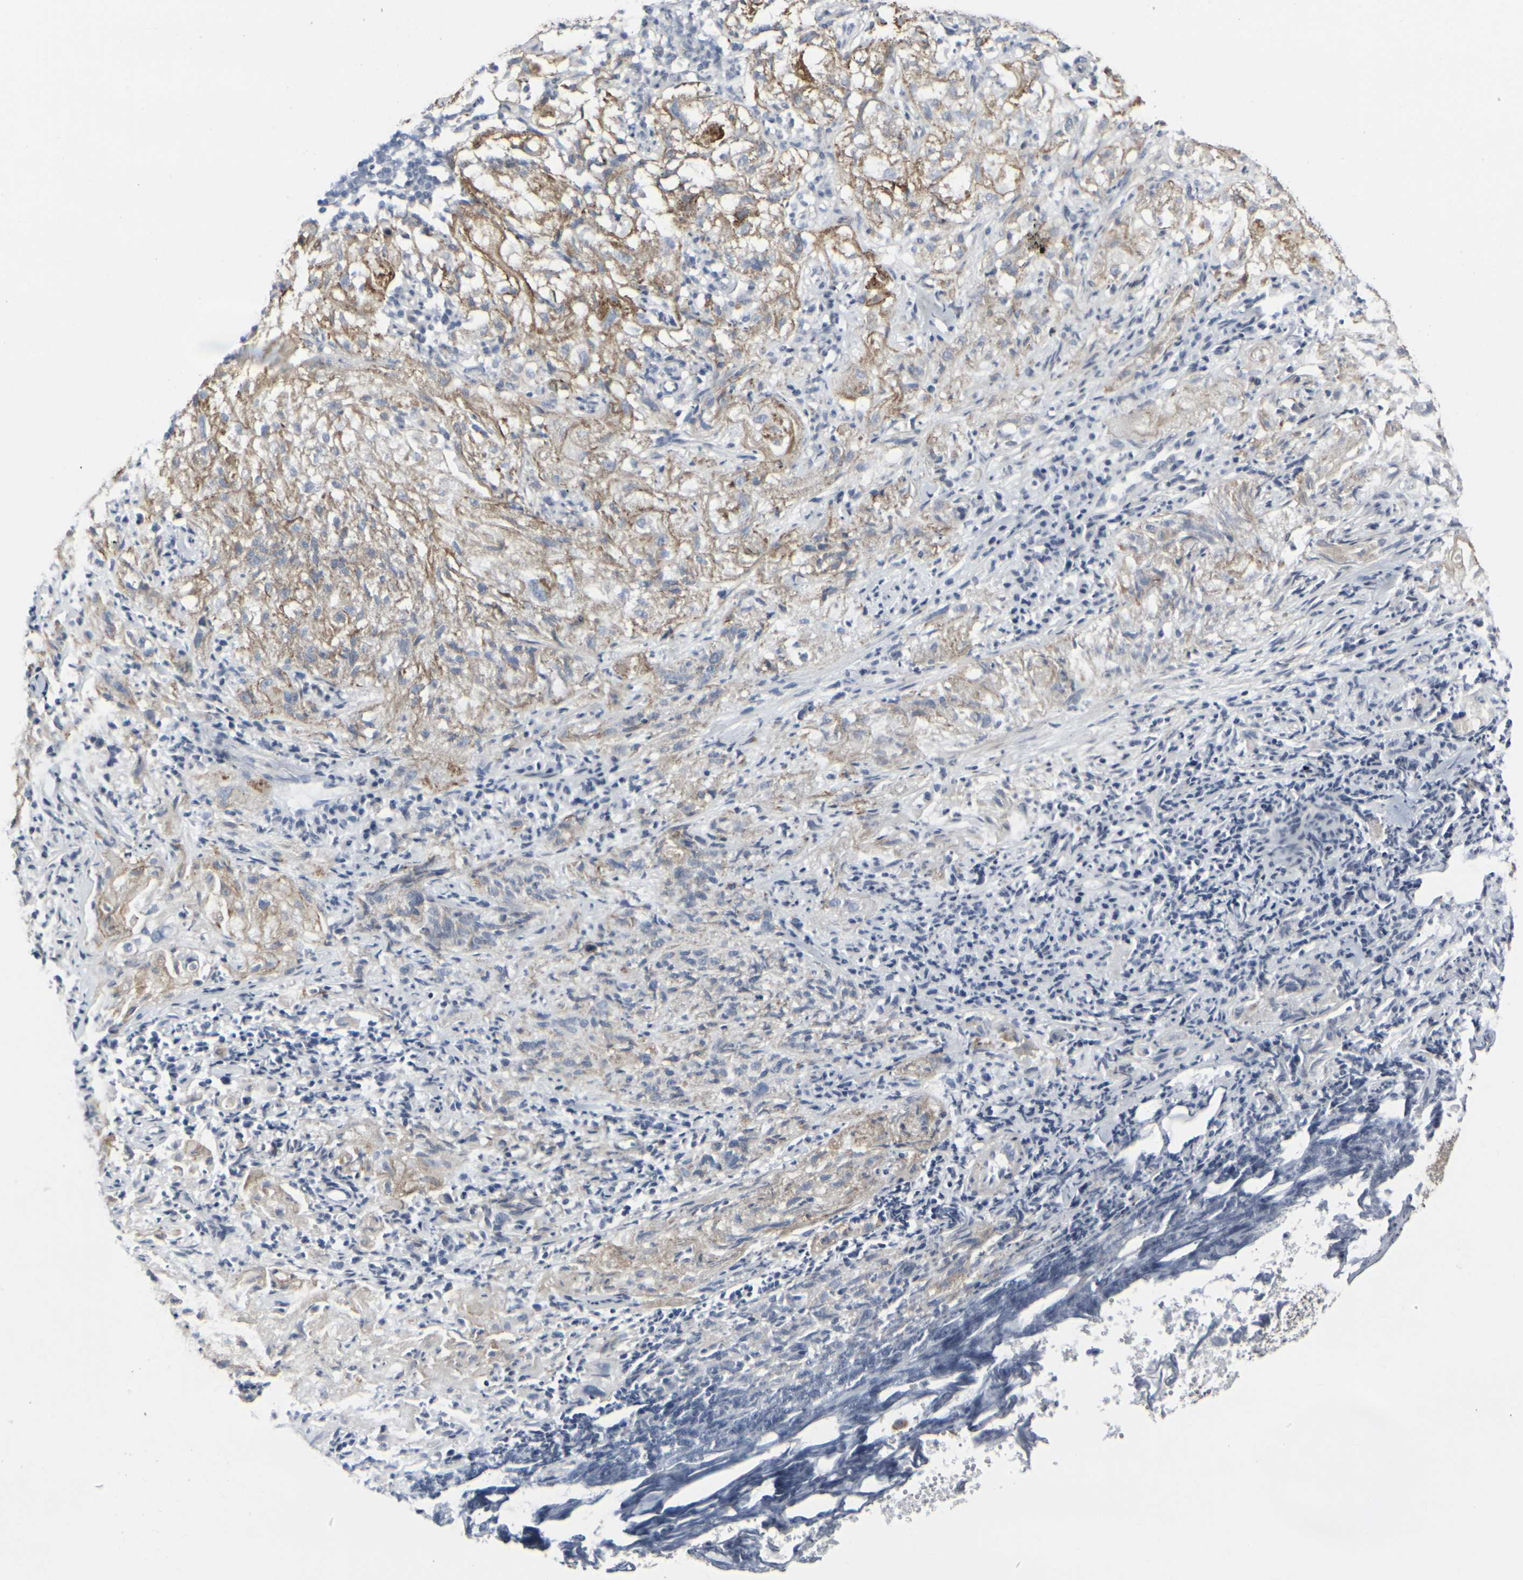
{"staining": {"intensity": "strong", "quantity": ">75%", "location": "cytoplasmic/membranous"}, "tissue": "lung cancer", "cell_type": "Tumor cells", "image_type": "cancer", "snomed": [{"axis": "morphology", "description": "Inflammation, NOS"}, {"axis": "morphology", "description": "Squamous cell carcinoma, NOS"}, {"axis": "topography", "description": "Lymph node"}, {"axis": "topography", "description": "Soft tissue"}, {"axis": "topography", "description": "Lung"}], "caption": "The immunohistochemical stain labels strong cytoplasmic/membranous positivity in tumor cells of lung cancer (squamous cell carcinoma) tissue. Using DAB (3,3'-diaminobenzidine) (brown) and hematoxylin (blue) stains, captured at high magnification using brightfield microscopy.", "gene": "MYOF", "patient": {"sex": "male", "age": 66}}